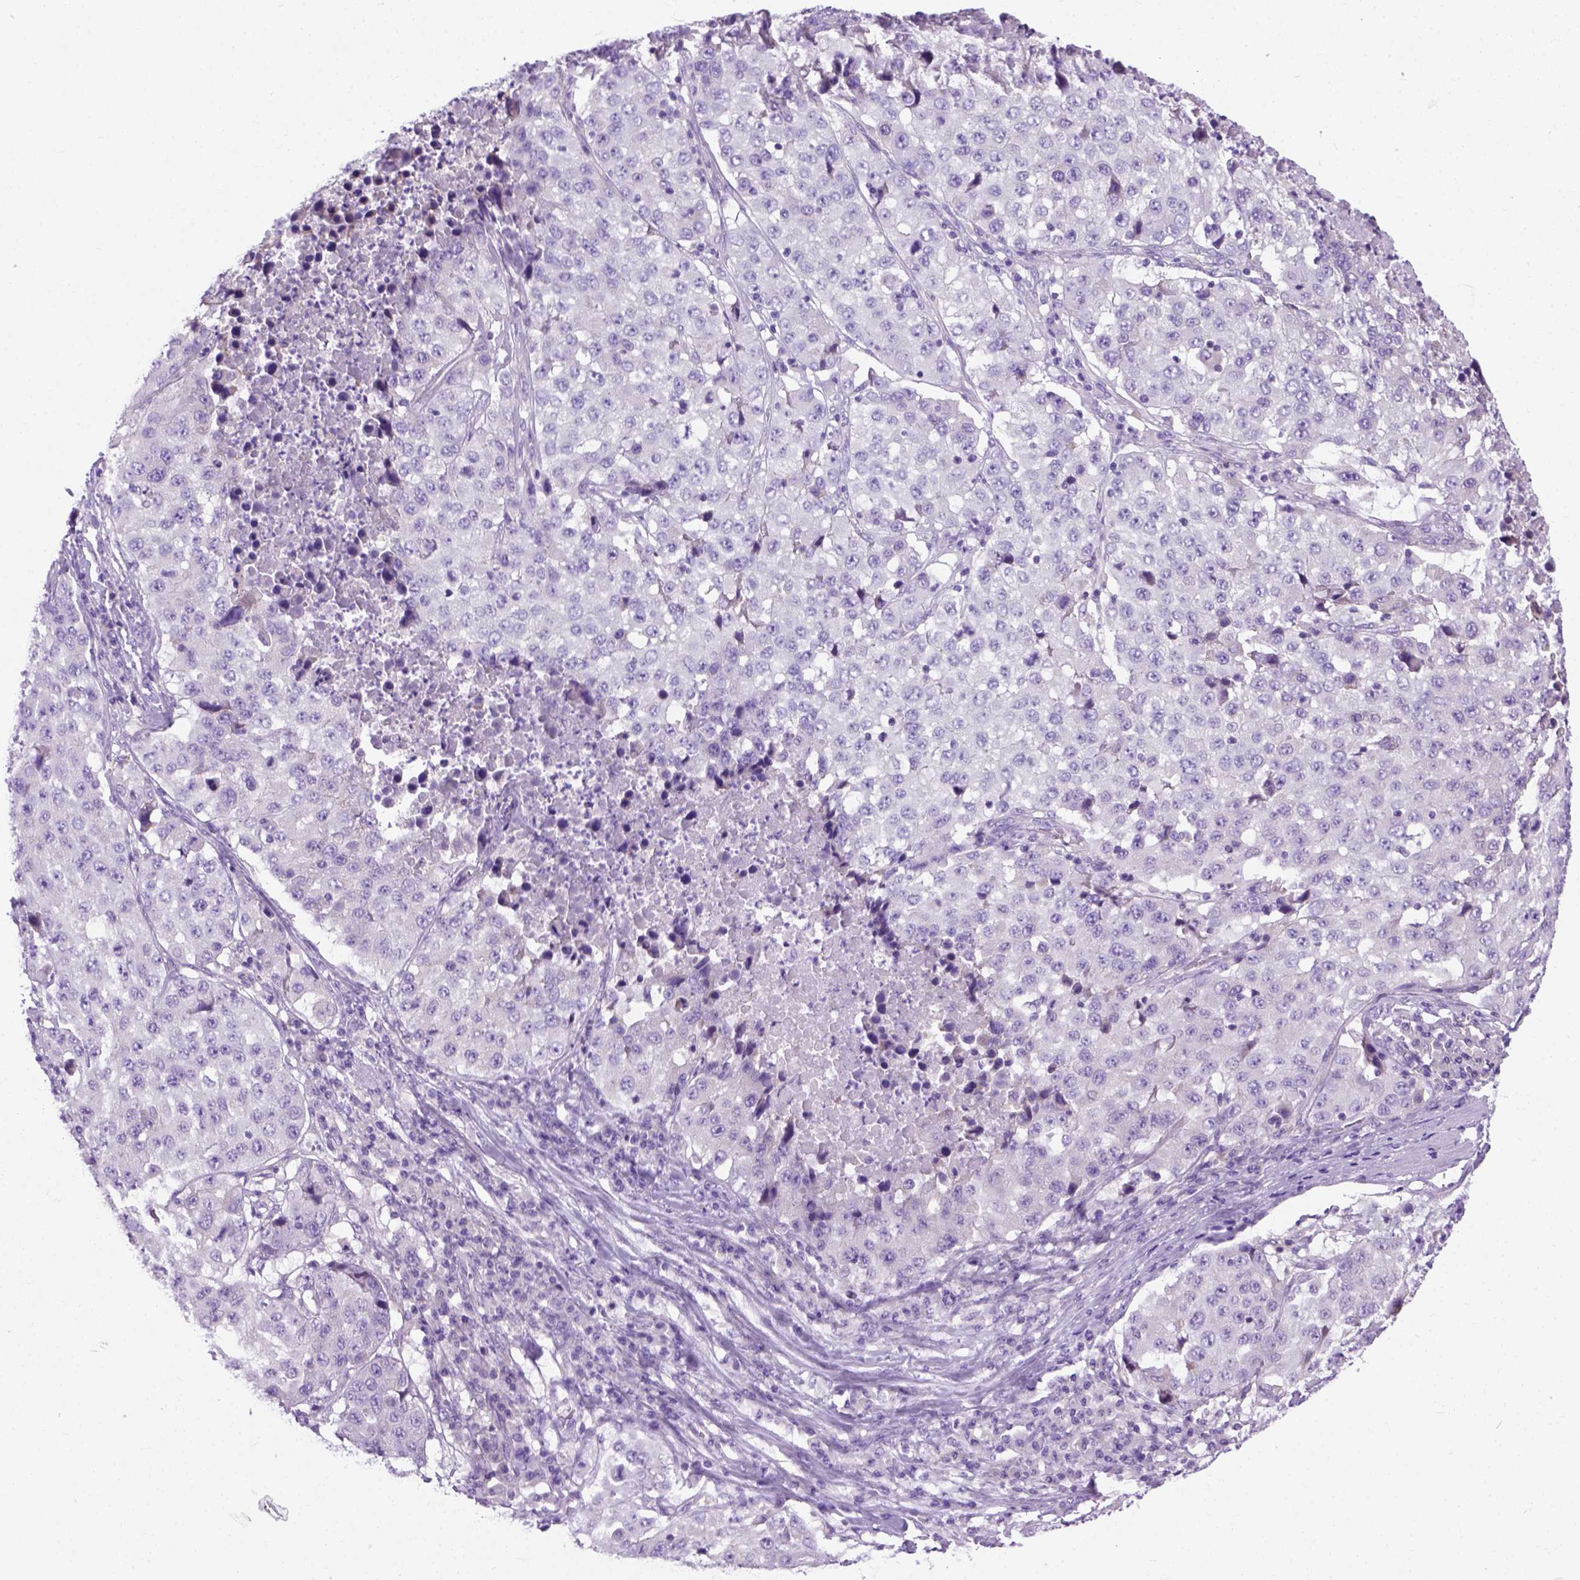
{"staining": {"intensity": "negative", "quantity": "none", "location": "none"}, "tissue": "stomach cancer", "cell_type": "Tumor cells", "image_type": "cancer", "snomed": [{"axis": "morphology", "description": "Adenocarcinoma, NOS"}, {"axis": "topography", "description": "Stomach"}], "caption": "A high-resolution histopathology image shows immunohistochemistry (IHC) staining of stomach adenocarcinoma, which shows no significant positivity in tumor cells.", "gene": "ODAD3", "patient": {"sex": "male", "age": 71}}